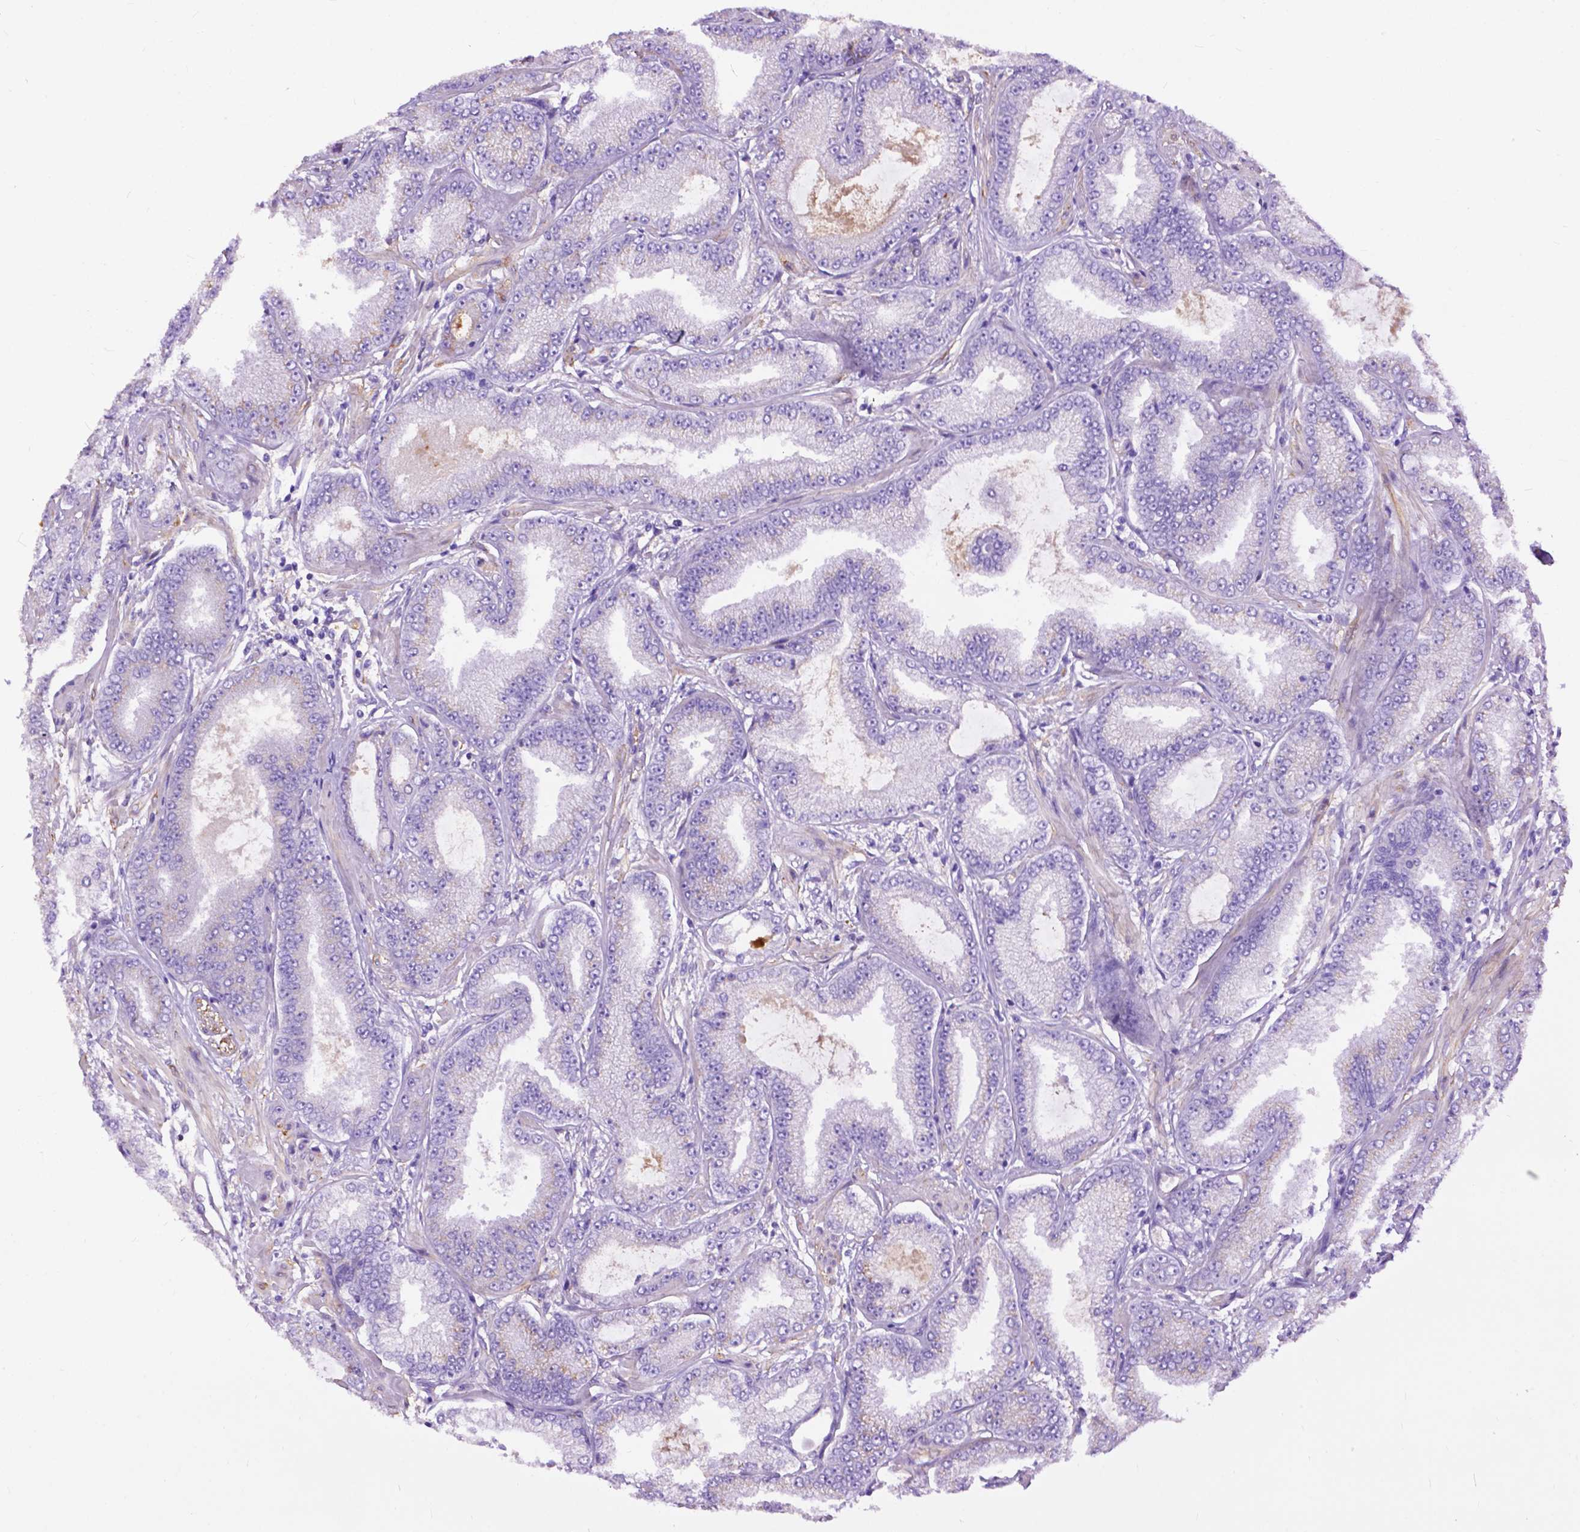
{"staining": {"intensity": "negative", "quantity": "none", "location": "none"}, "tissue": "prostate cancer", "cell_type": "Tumor cells", "image_type": "cancer", "snomed": [{"axis": "morphology", "description": "Adenocarcinoma, Low grade"}, {"axis": "topography", "description": "Prostate"}], "caption": "The photomicrograph displays no significant positivity in tumor cells of prostate low-grade adenocarcinoma.", "gene": "PCDHA12", "patient": {"sex": "male", "age": 55}}